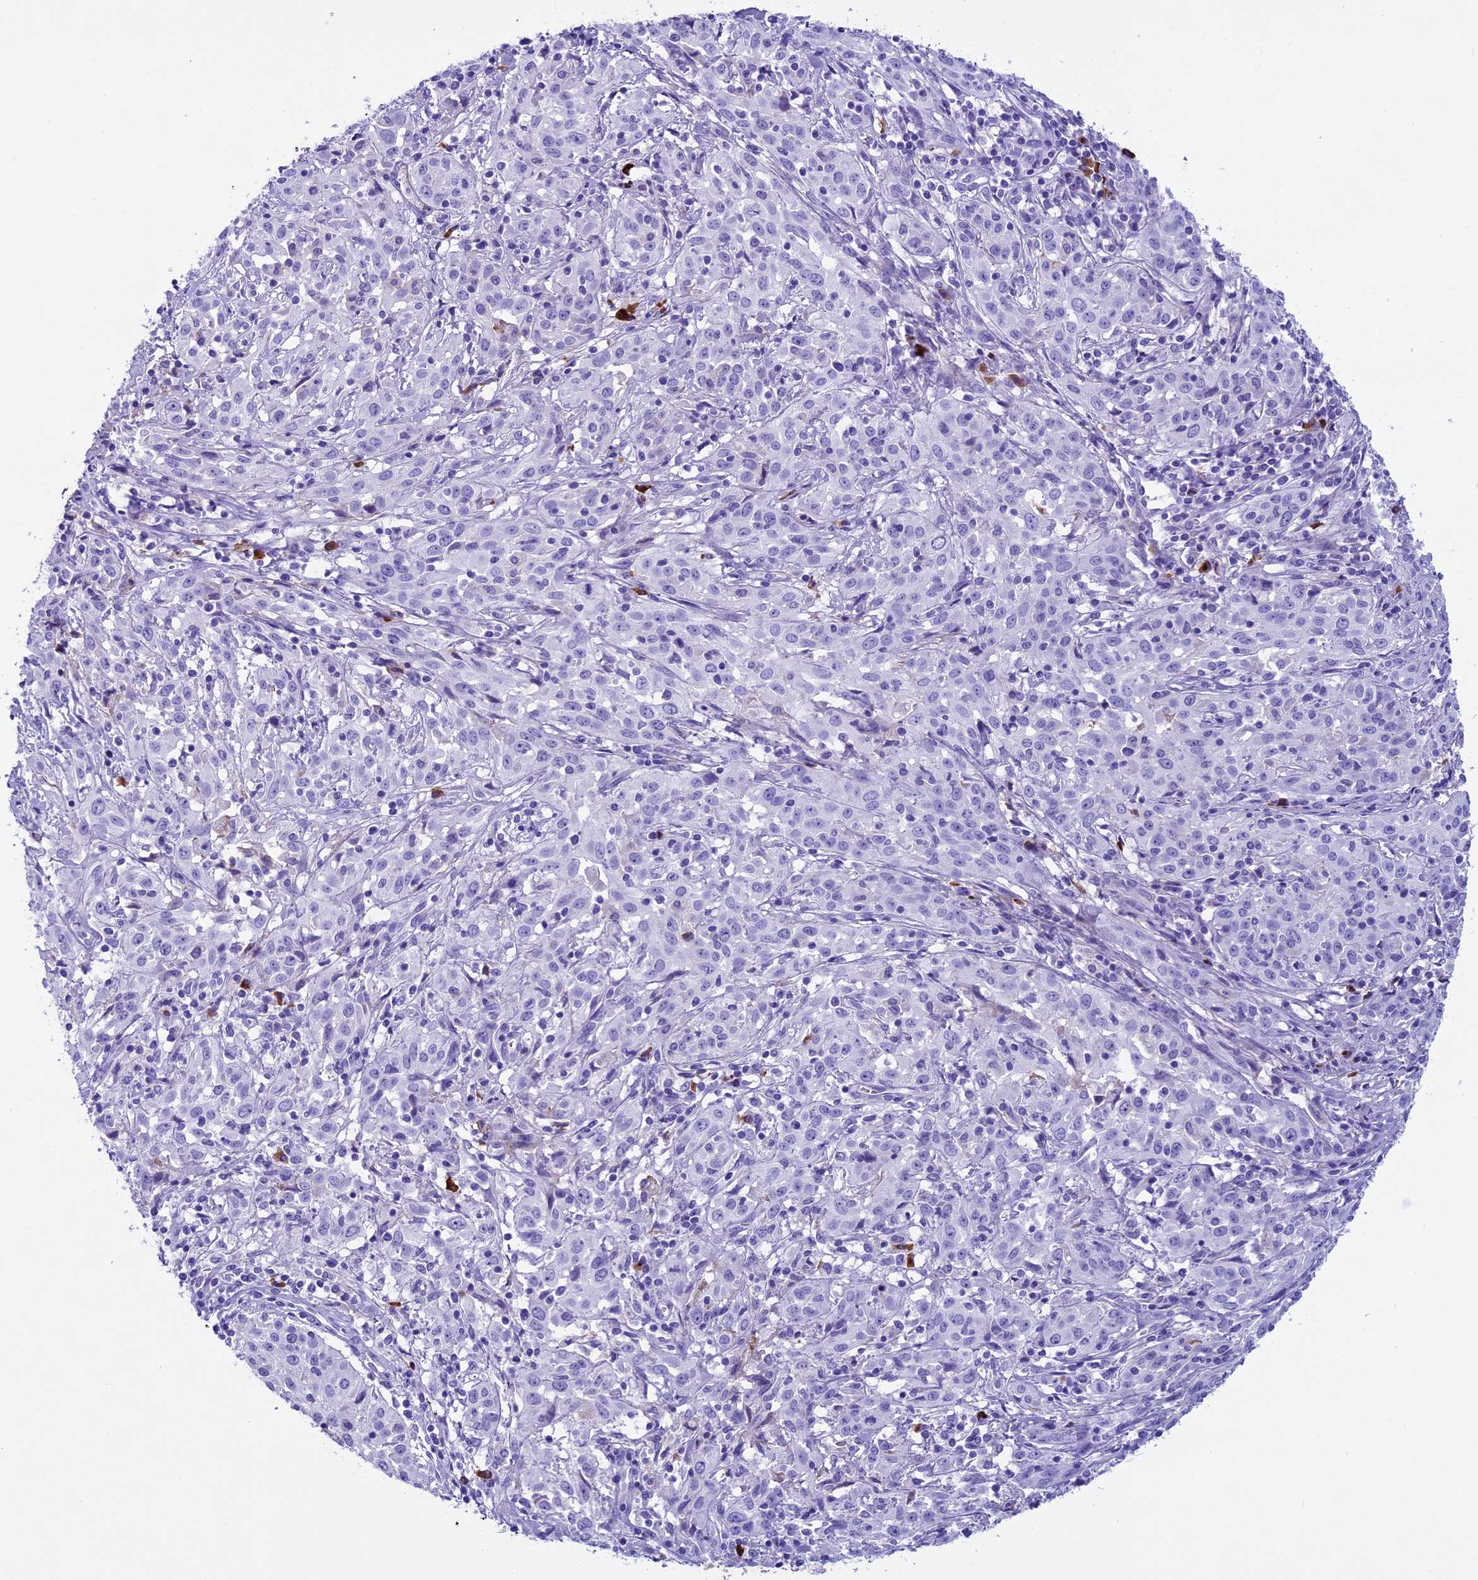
{"staining": {"intensity": "negative", "quantity": "none", "location": "none"}, "tissue": "cervical cancer", "cell_type": "Tumor cells", "image_type": "cancer", "snomed": [{"axis": "morphology", "description": "Squamous cell carcinoma, NOS"}, {"axis": "topography", "description": "Cervix"}], "caption": "Tumor cells are negative for protein expression in human cervical cancer.", "gene": "IGSF6", "patient": {"sex": "female", "age": 57}}